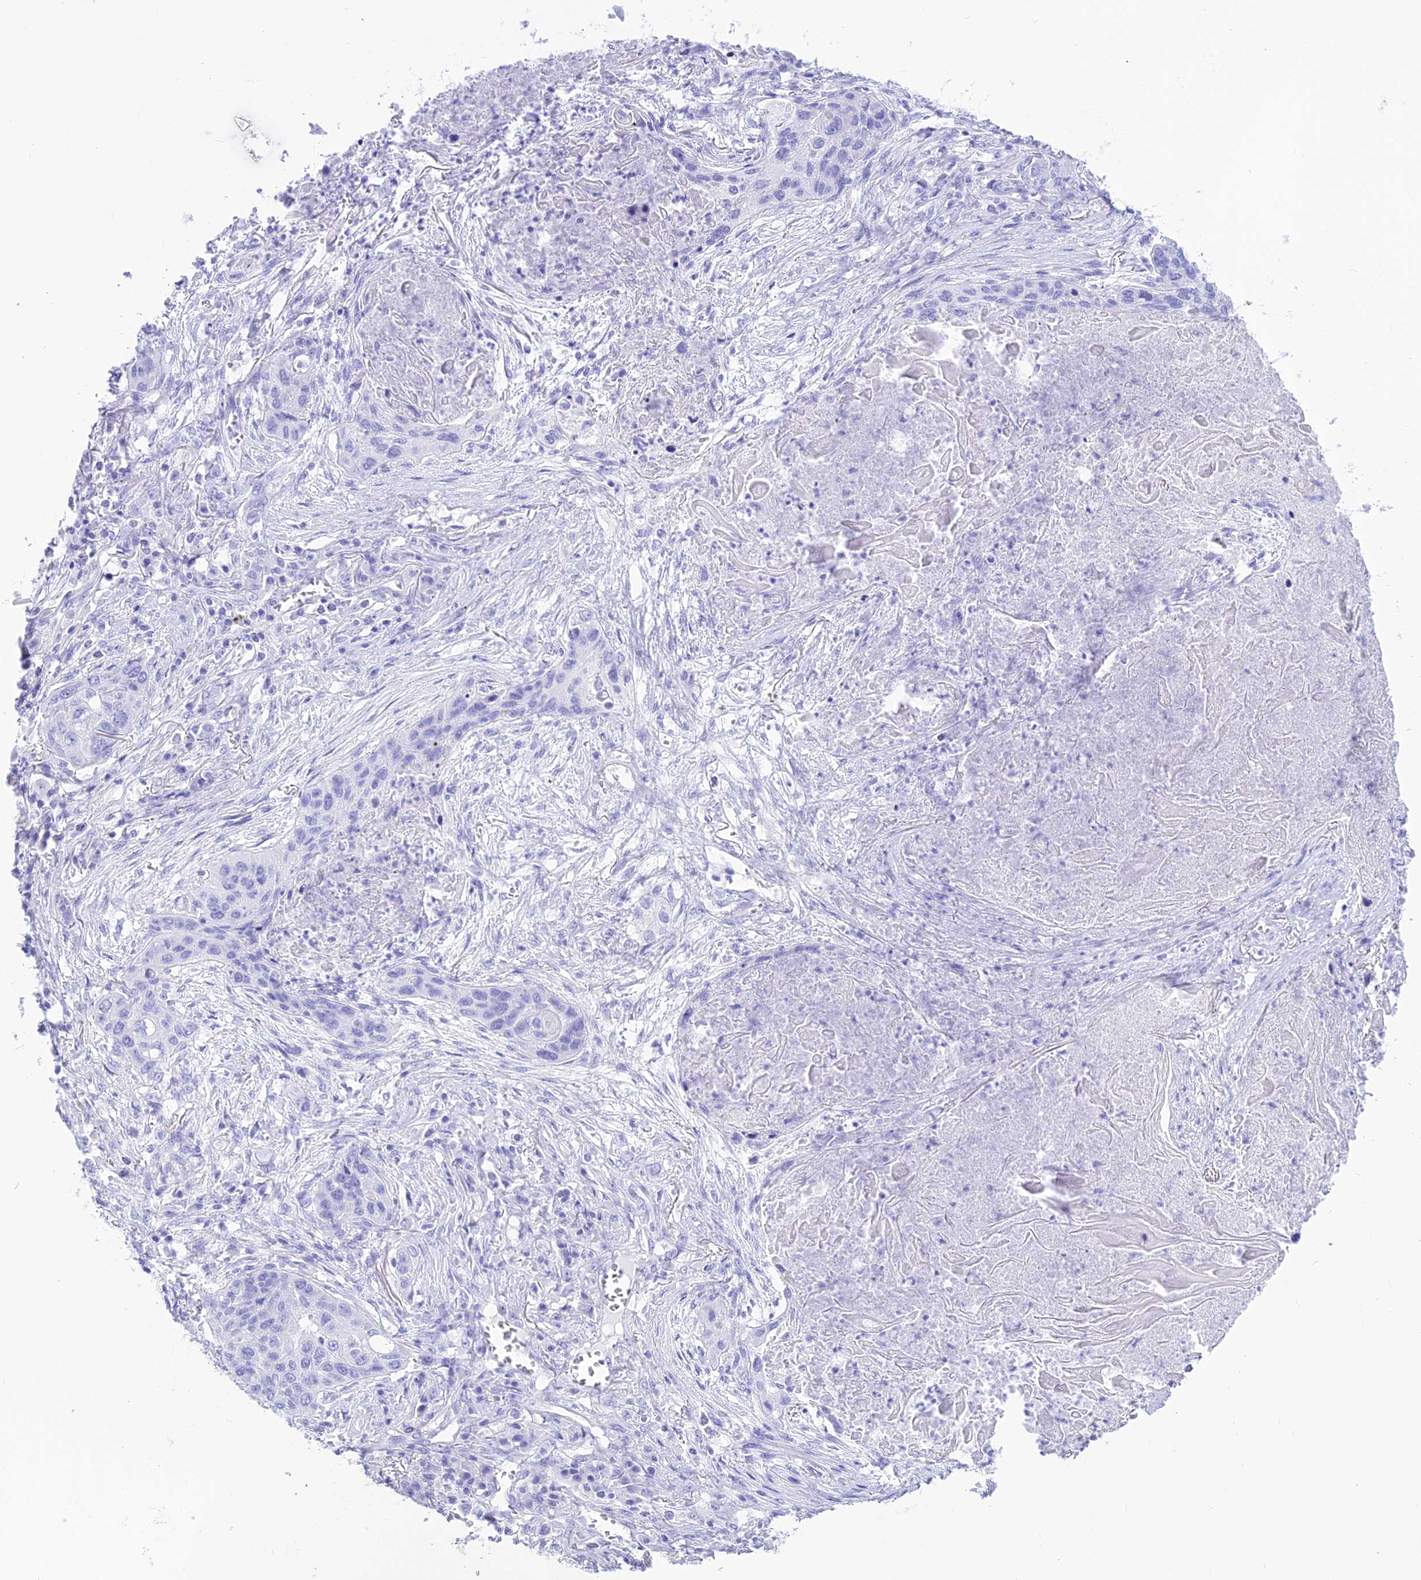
{"staining": {"intensity": "negative", "quantity": "none", "location": "none"}, "tissue": "lung cancer", "cell_type": "Tumor cells", "image_type": "cancer", "snomed": [{"axis": "morphology", "description": "Squamous cell carcinoma, NOS"}, {"axis": "topography", "description": "Lung"}], "caption": "Tumor cells show no significant staining in lung squamous cell carcinoma.", "gene": "GLYATL1", "patient": {"sex": "female", "age": 63}}